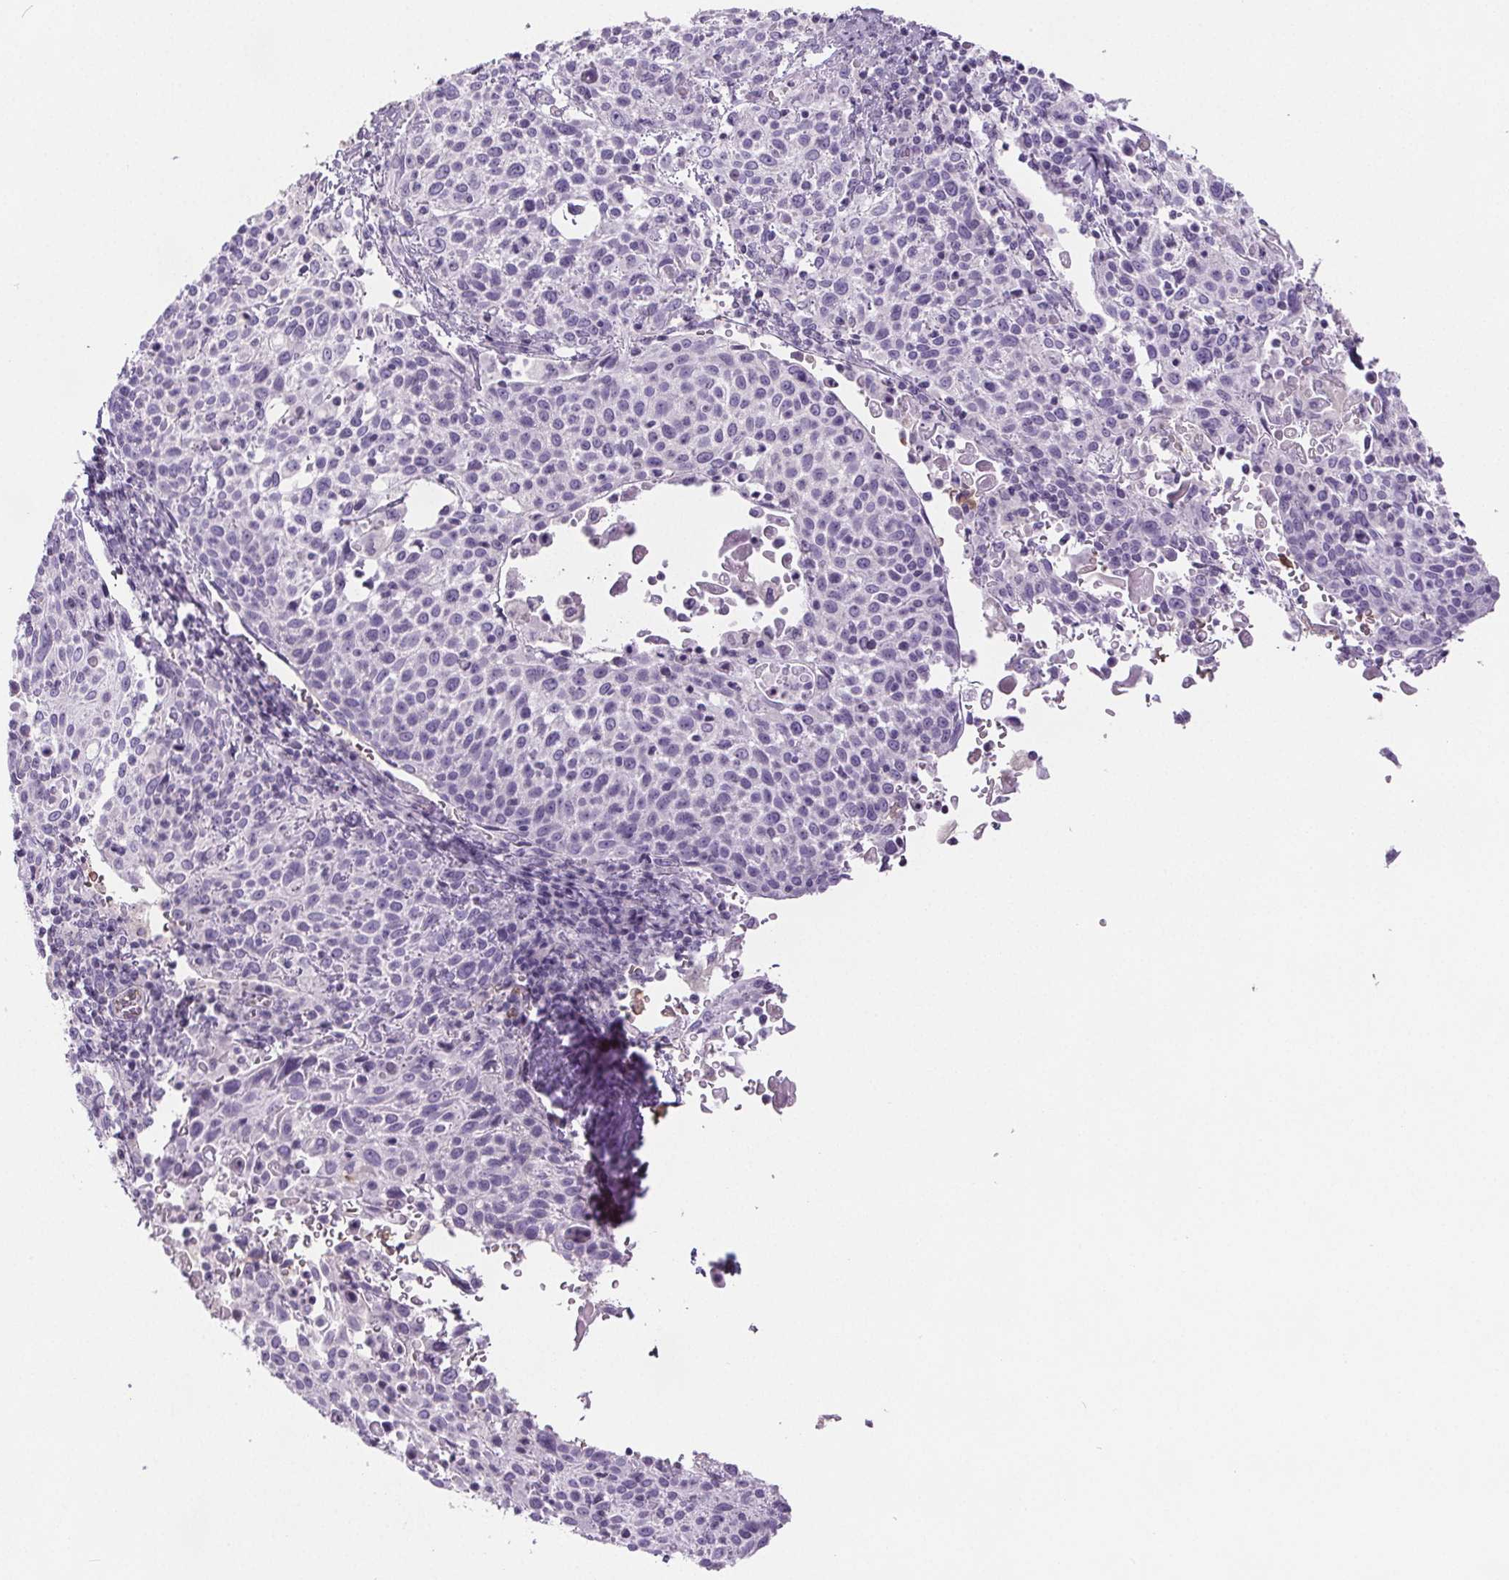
{"staining": {"intensity": "negative", "quantity": "none", "location": "none"}, "tissue": "cervical cancer", "cell_type": "Tumor cells", "image_type": "cancer", "snomed": [{"axis": "morphology", "description": "Squamous cell carcinoma, NOS"}, {"axis": "topography", "description": "Cervix"}], "caption": "A high-resolution micrograph shows immunohistochemistry (IHC) staining of cervical cancer, which shows no significant staining in tumor cells.", "gene": "CD5L", "patient": {"sex": "female", "age": 61}}